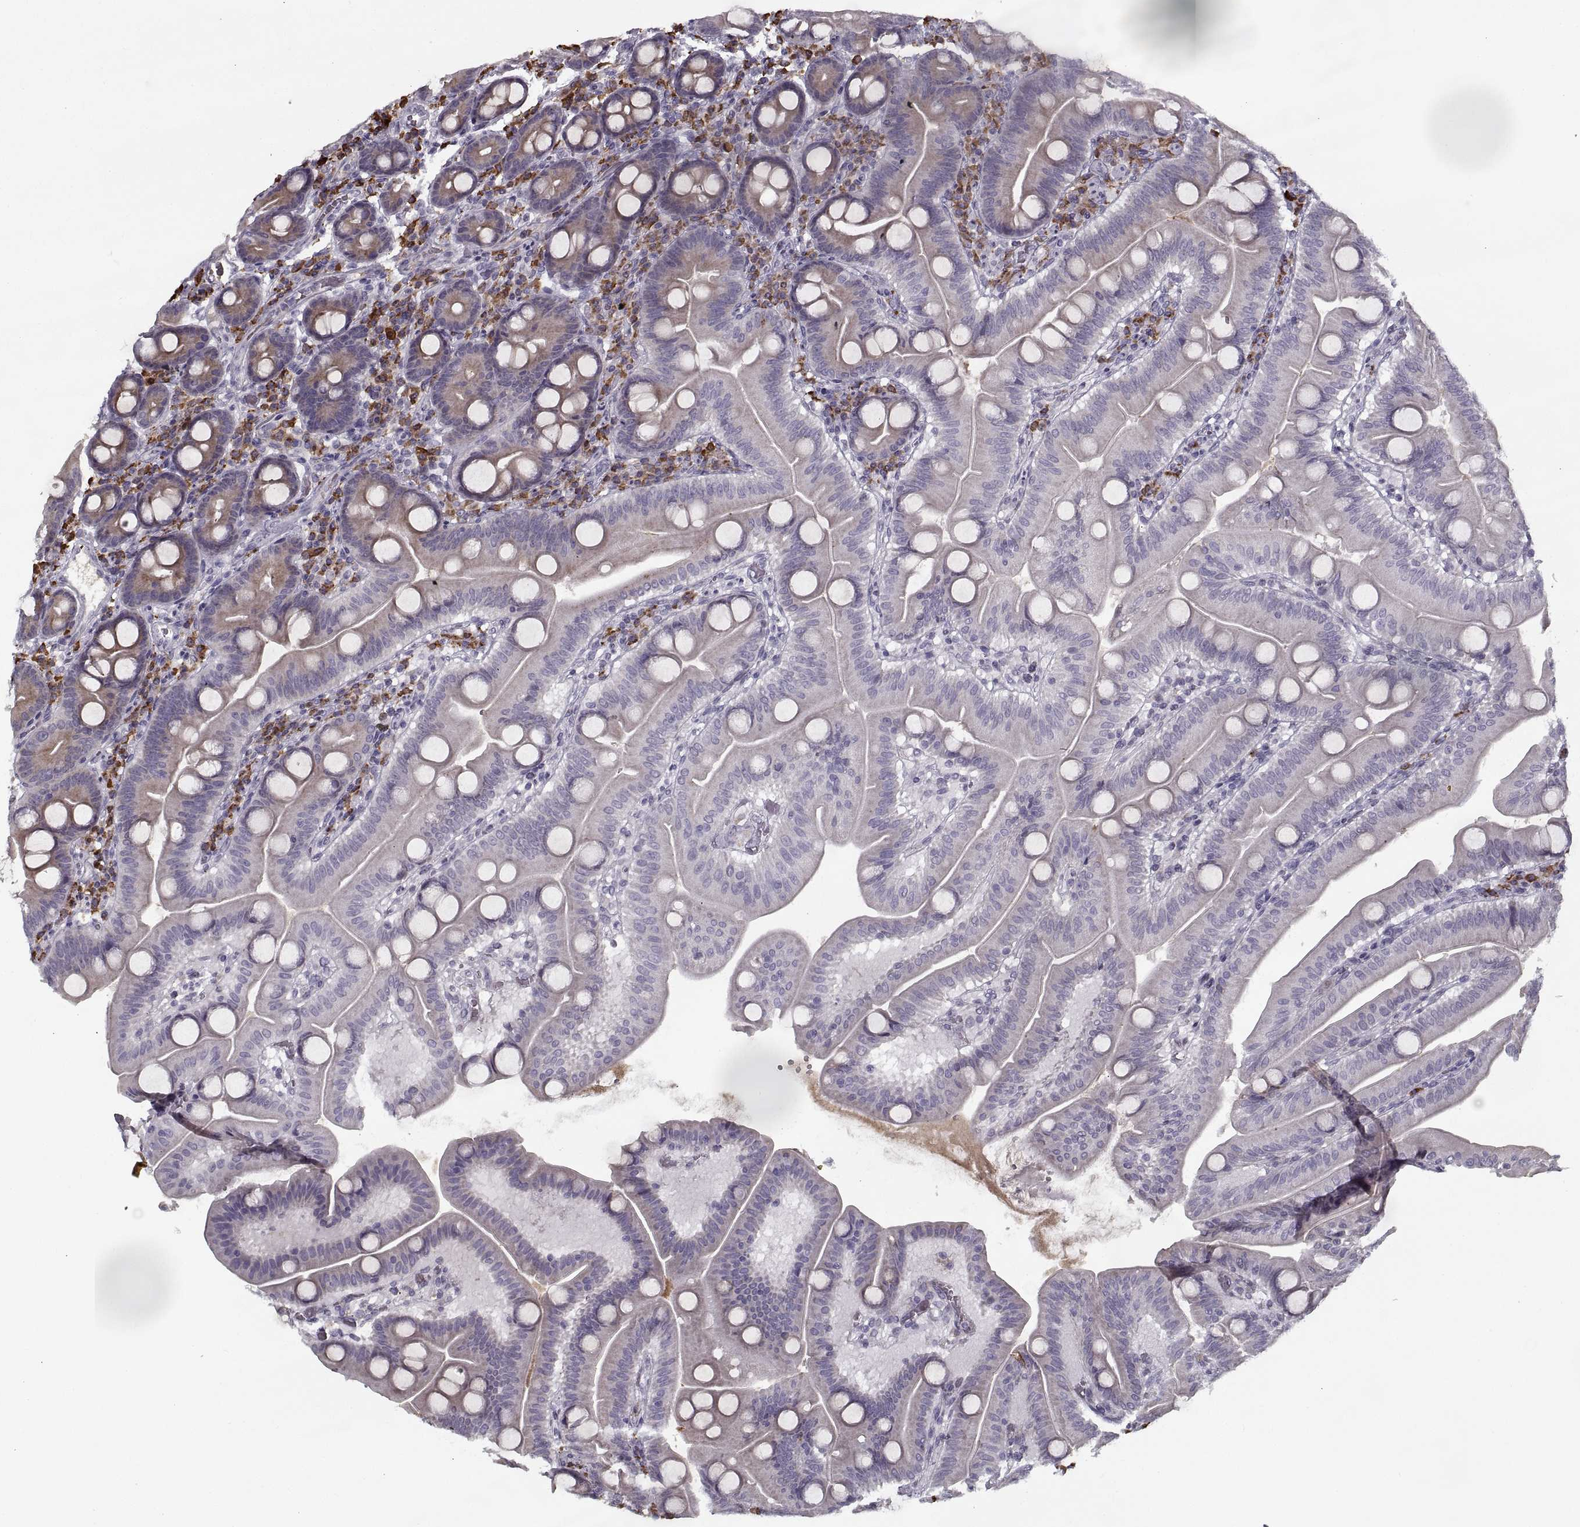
{"staining": {"intensity": "weak", "quantity": "<25%", "location": "cytoplasmic/membranous"}, "tissue": "duodenum", "cell_type": "Glandular cells", "image_type": "normal", "snomed": [{"axis": "morphology", "description": "Normal tissue, NOS"}, {"axis": "topography", "description": "Duodenum"}], "caption": "Immunohistochemistry of benign duodenum displays no expression in glandular cells.", "gene": "GAD2", "patient": {"sex": "male", "age": 59}}